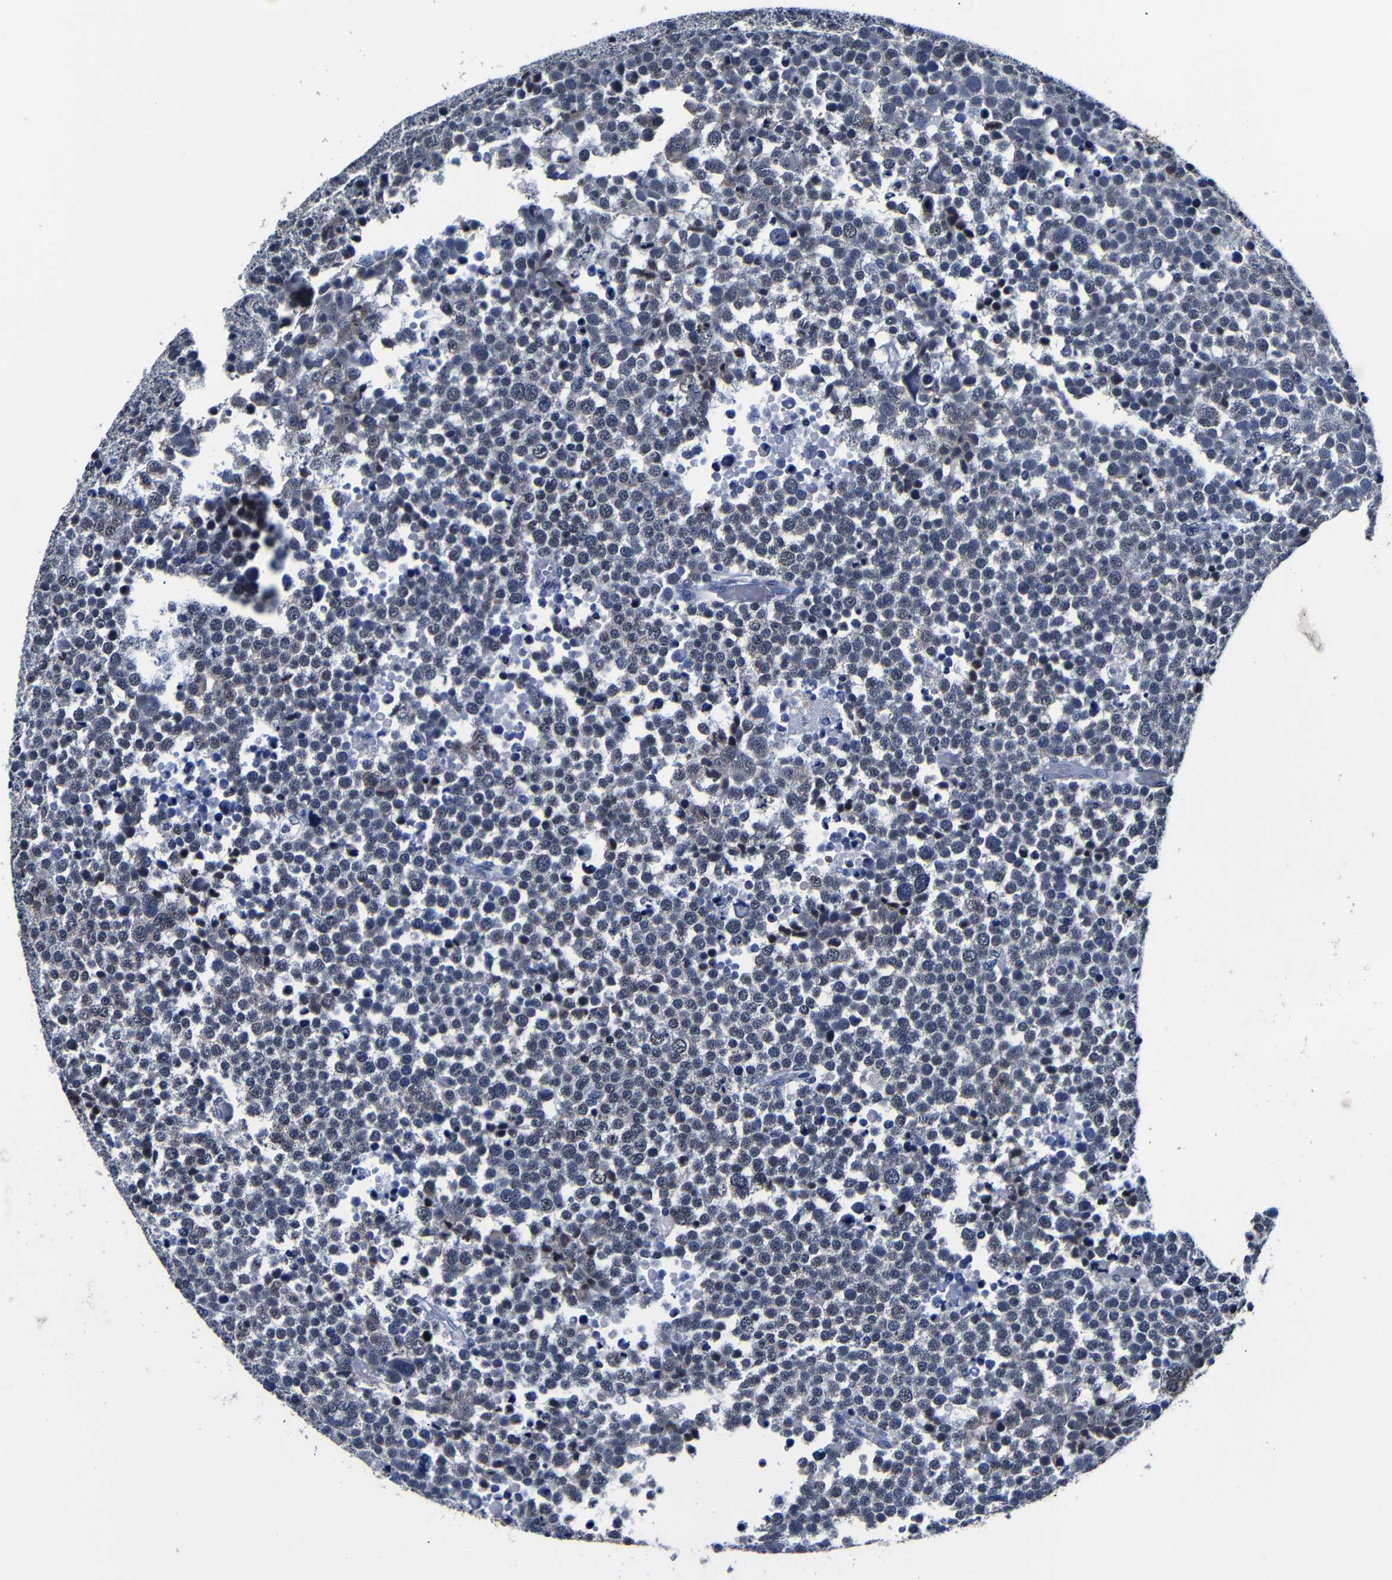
{"staining": {"intensity": "negative", "quantity": "none", "location": "none"}, "tissue": "testis cancer", "cell_type": "Tumor cells", "image_type": "cancer", "snomed": [{"axis": "morphology", "description": "Seminoma, NOS"}, {"axis": "topography", "description": "Testis"}], "caption": "Immunohistochemistry (IHC) image of testis seminoma stained for a protein (brown), which exhibits no staining in tumor cells.", "gene": "DEPP1", "patient": {"sex": "male", "age": 71}}